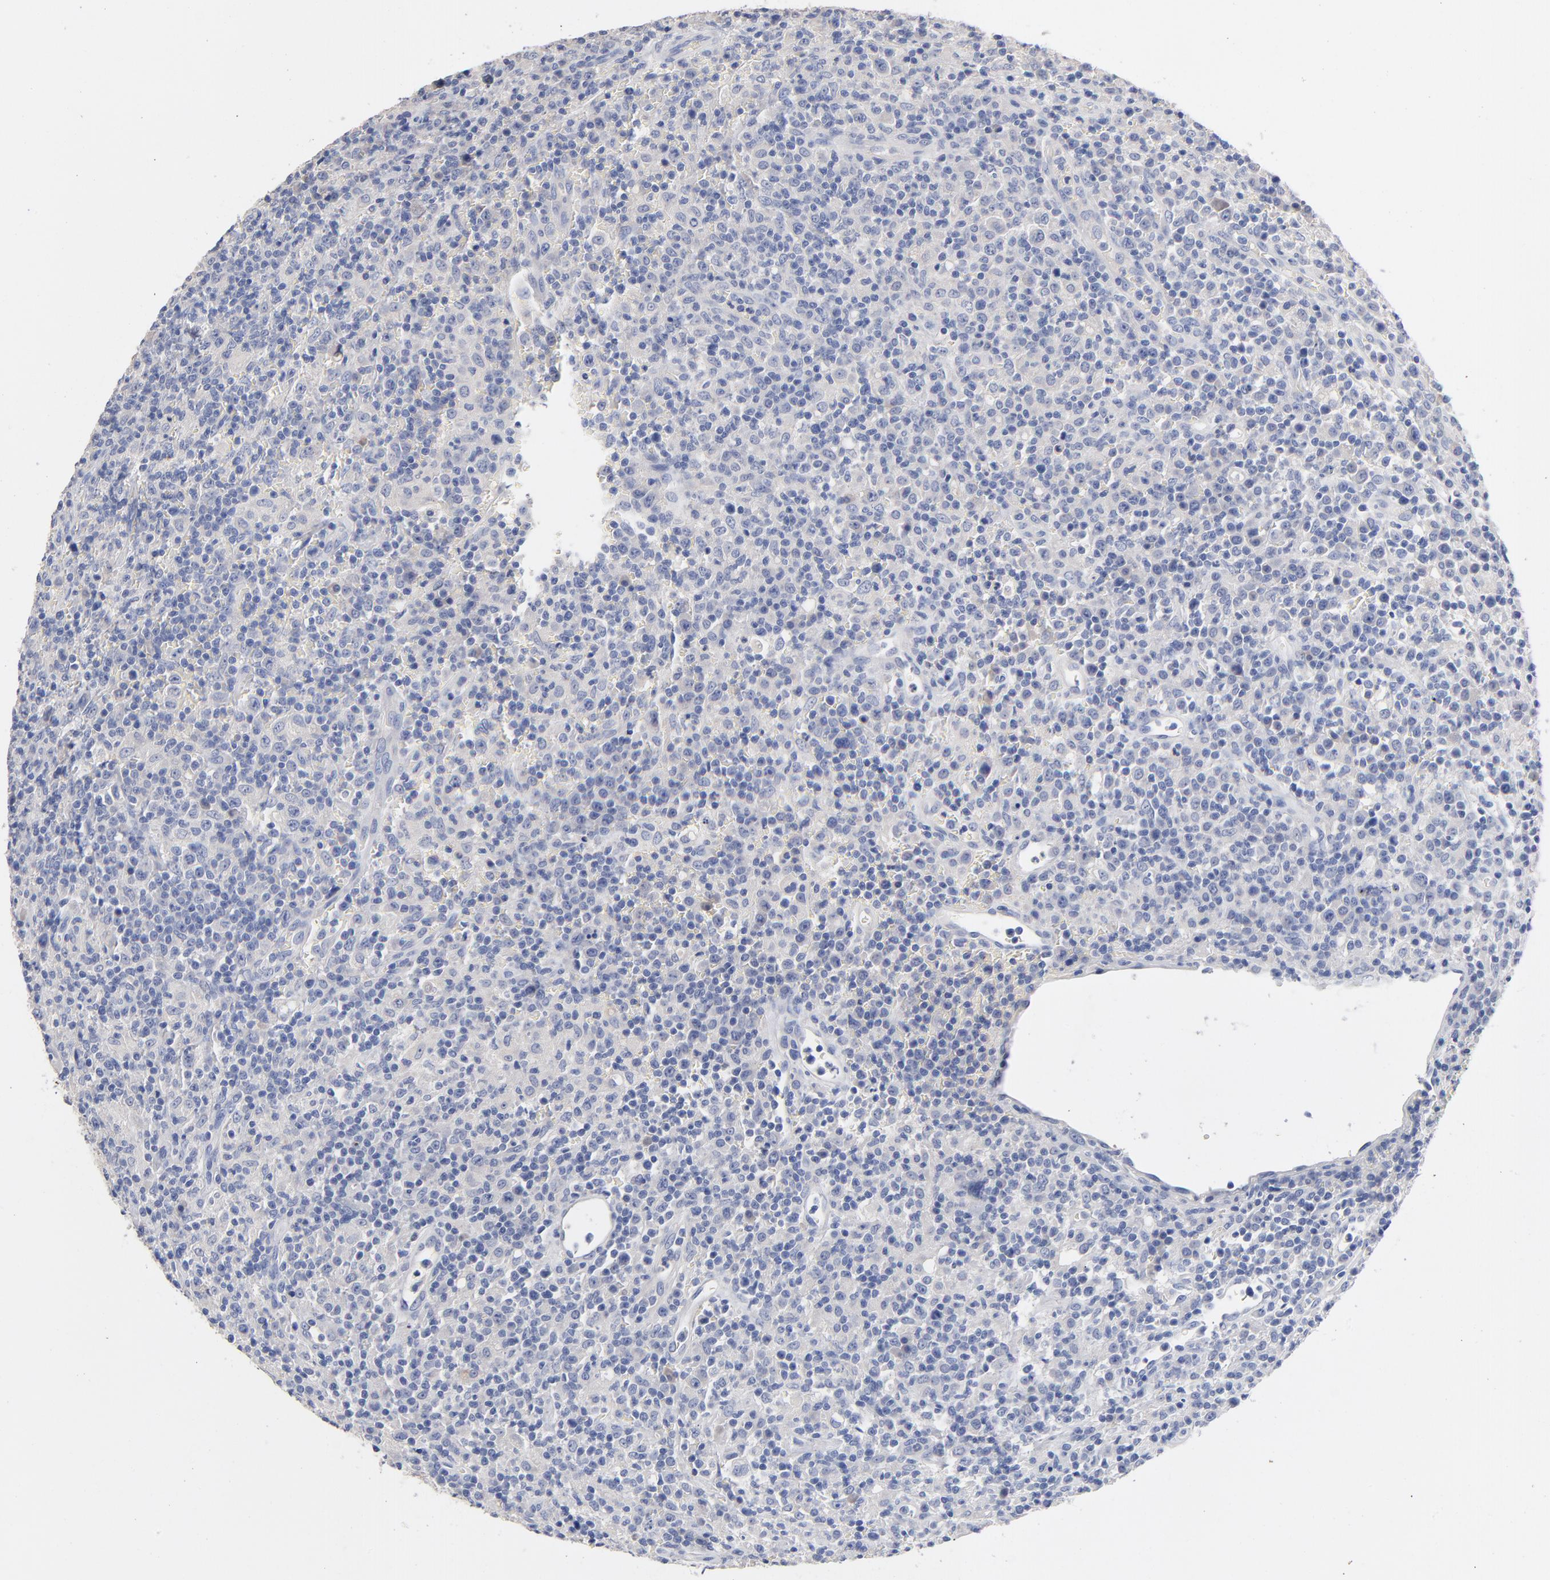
{"staining": {"intensity": "negative", "quantity": "none", "location": "none"}, "tissue": "lymphoma", "cell_type": "Tumor cells", "image_type": "cancer", "snomed": [{"axis": "morphology", "description": "Hodgkin's disease, NOS"}, {"axis": "topography", "description": "Lymph node"}], "caption": "Human Hodgkin's disease stained for a protein using immunohistochemistry (IHC) exhibits no expression in tumor cells.", "gene": "CPS1", "patient": {"sex": "male", "age": 65}}